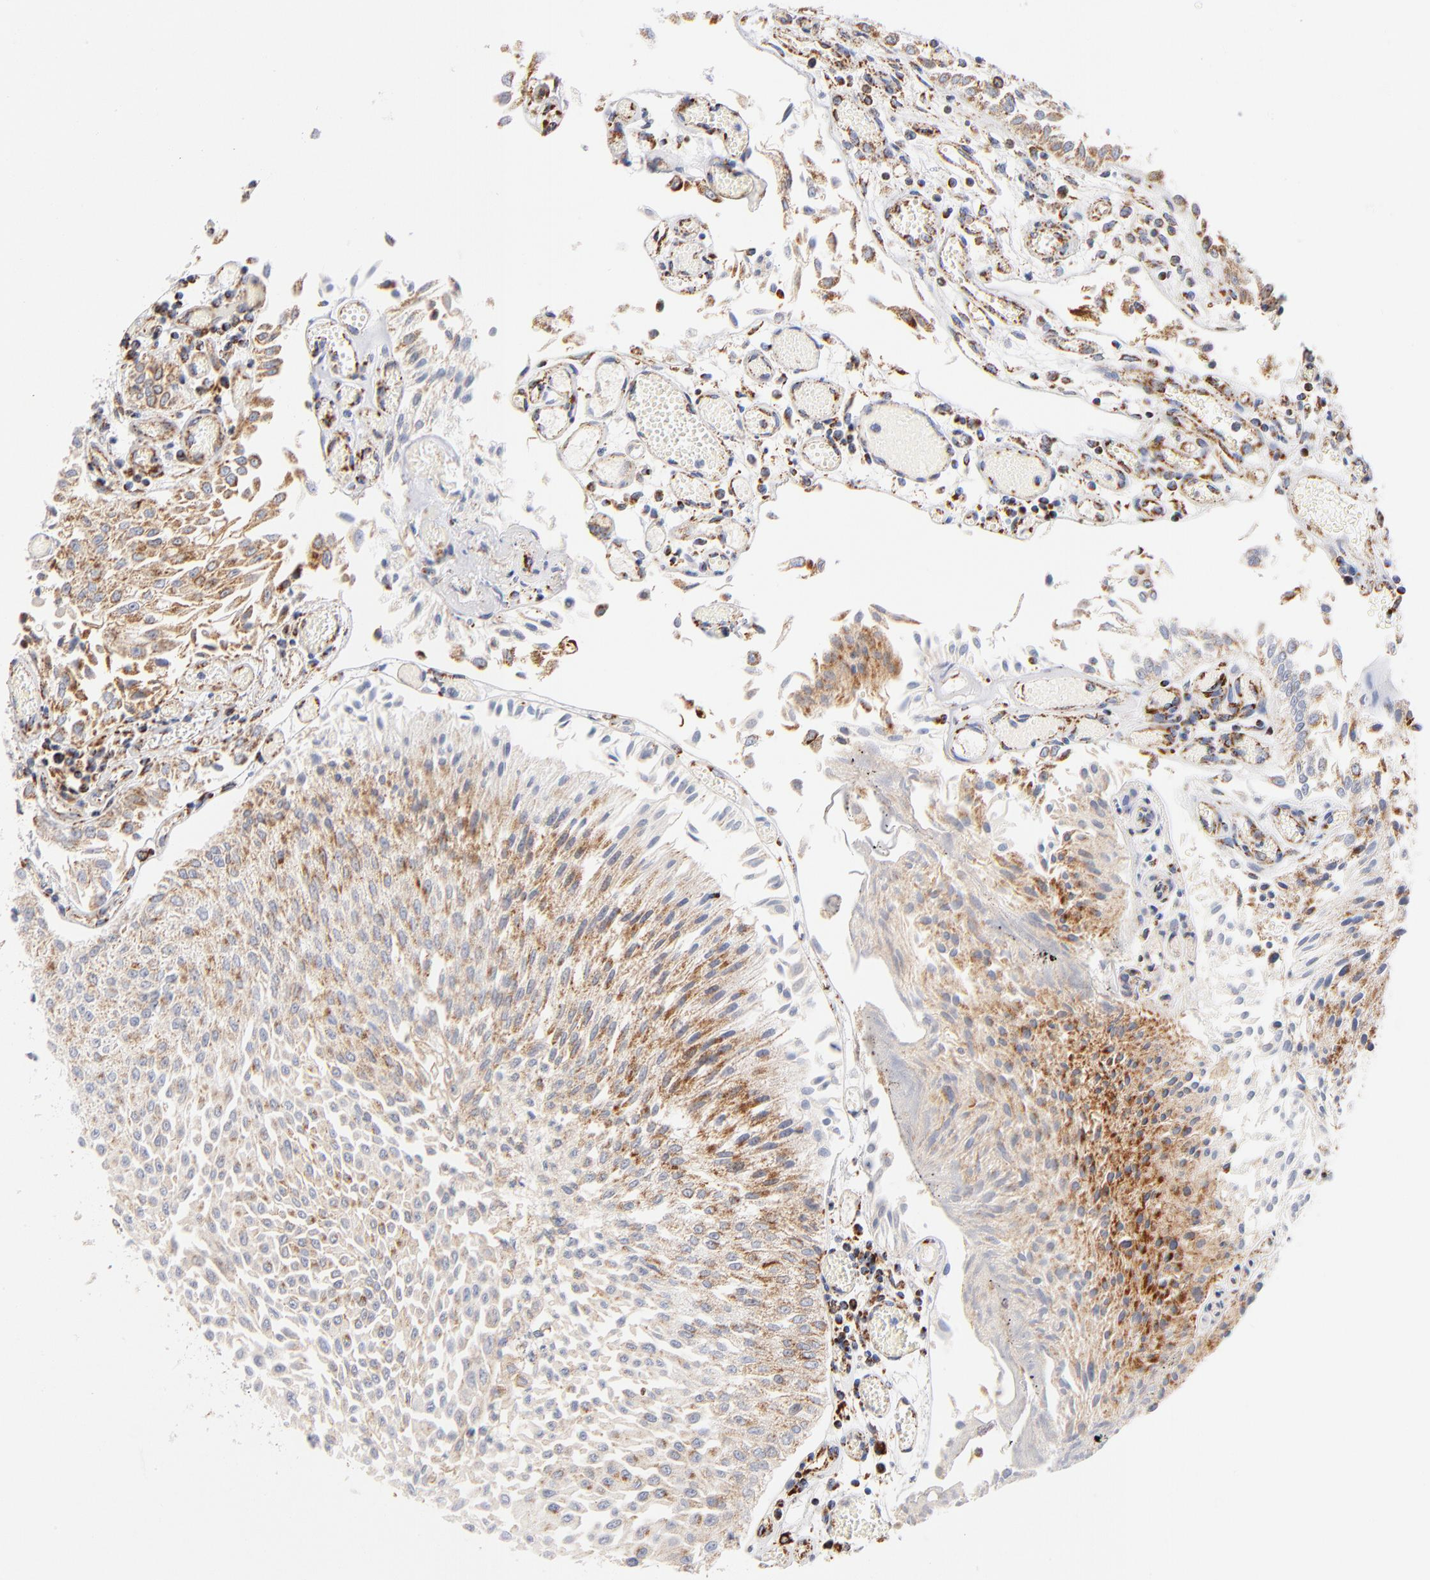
{"staining": {"intensity": "moderate", "quantity": ">75%", "location": "cytoplasmic/membranous"}, "tissue": "urothelial cancer", "cell_type": "Tumor cells", "image_type": "cancer", "snomed": [{"axis": "morphology", "description": "Urothelial carcinoma, Low grade"}, {"axis": "topography", "description": "Urinary bladder"}], "caption": "A medium amount of moderate cytoplasmic/membranous expression is identified in approximately >75% of tumor cells in urothelial carcinoma (low-grade) tissue.", "gene": "DLAT", "patient": {"sex": "male", "age": 86}}